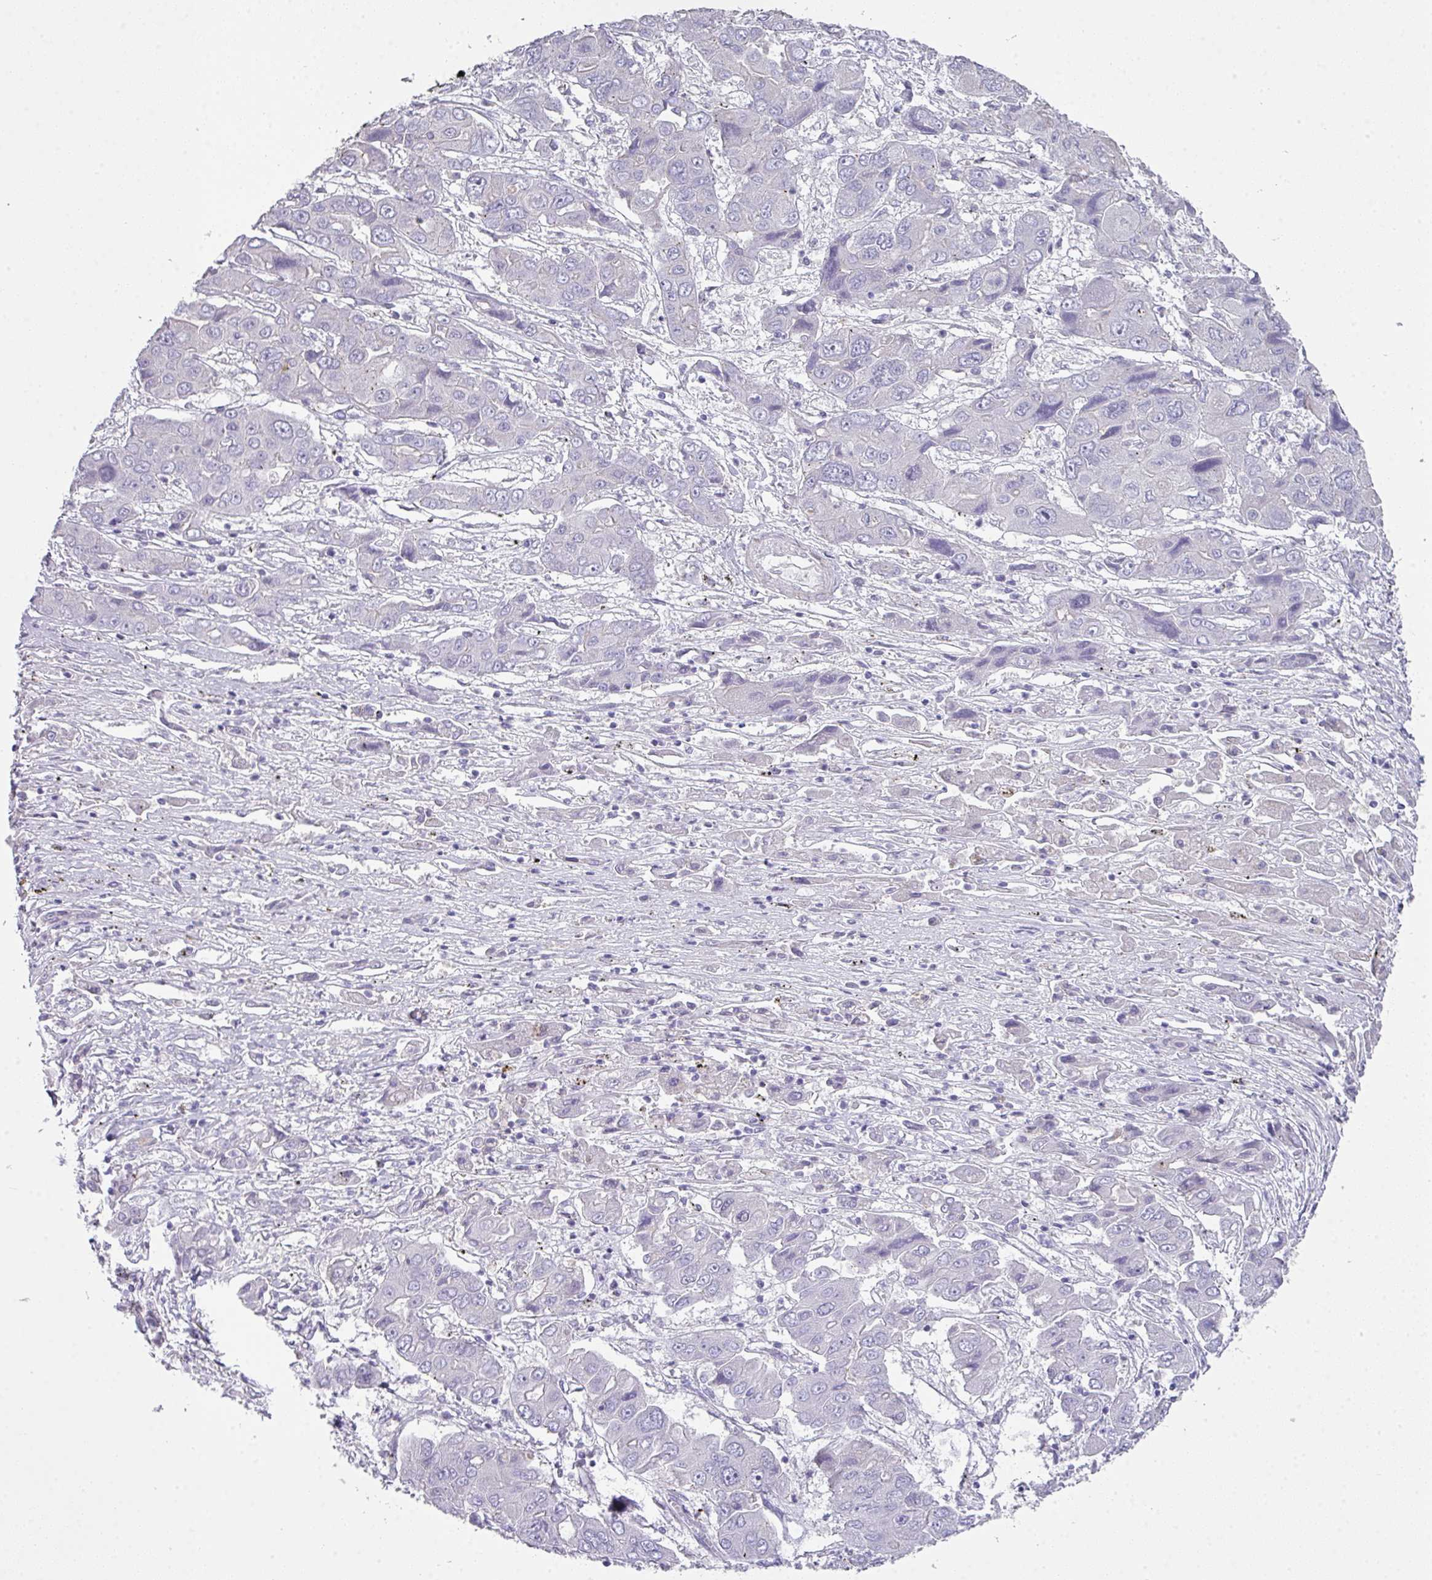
{"staining": {"intensity": "negative", "quantity": "none", "location": "none"}, "tissue": "liver cancer", "cell_type": "Tumor cells", "image_type": "cancer", "snomed": [{"axis": "morphology", "description": "Cholangiocarcinoma"}, {"axis": "topography", "description": "Liver"}], "caption": "Cholangiocarcinoma (liver) stained for a protein using IHC displays no positivity tumor cells.", "gene": "GLI4", "patient": {"sex": "male", "age": 67}}